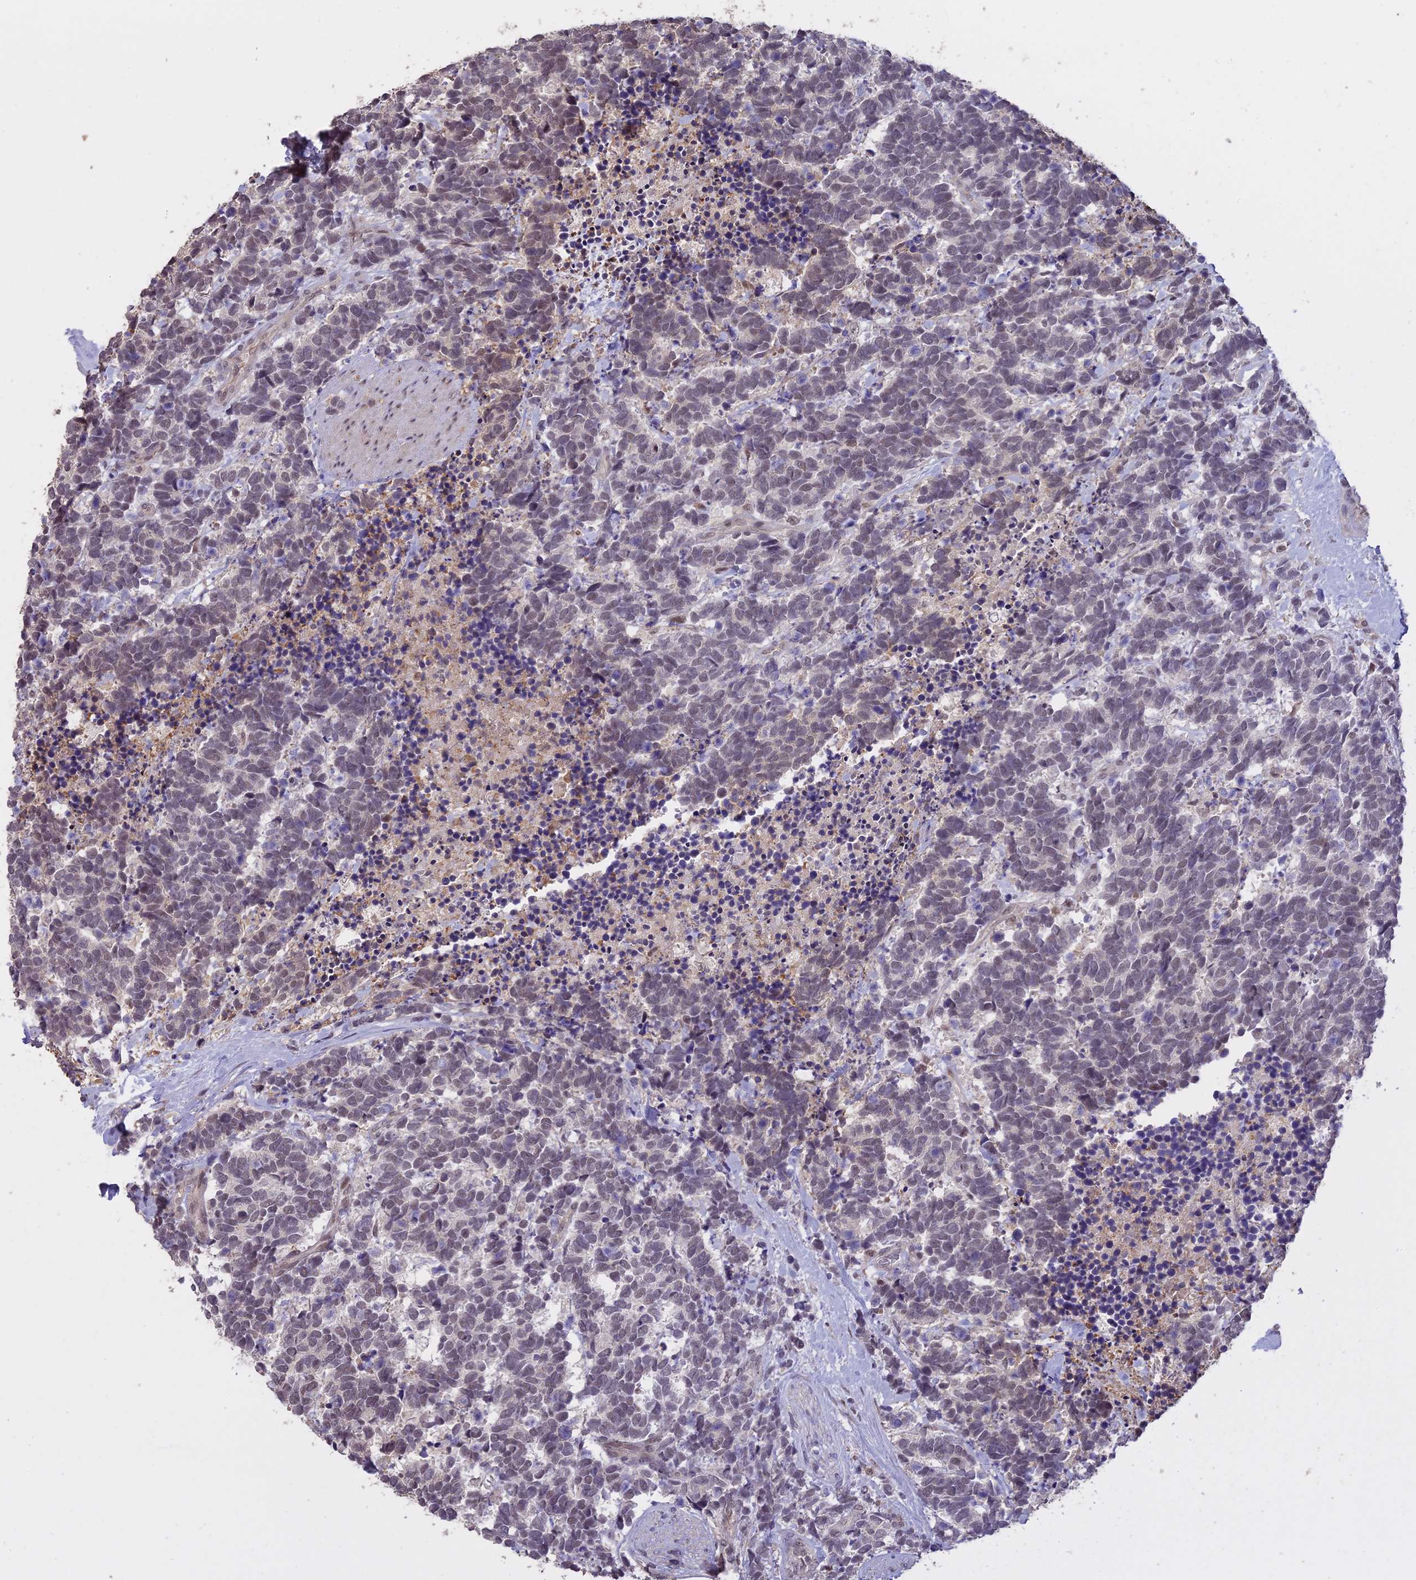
{"staining": {"intensity": "weak", "quantity": "<25%", "location": "nuclear"}, "tissue": "carcinoid", "cell_type": "Tumor cells", "image_type": "cancer", "snomed": [{"axis": "morphology", "description": "Carcinoma, NOS"}, {"axis": "morphology", "description": "Carcinoid, malignant, NOS"}, {"axis": "topography", "description": "Prostate"}], "caption": "A photomicrograph of carcinoid stained for a protein reveals no brown staining in tumor cells.", "gene": "TIGD7", "patient": {"sex": "male", "age": 57}}